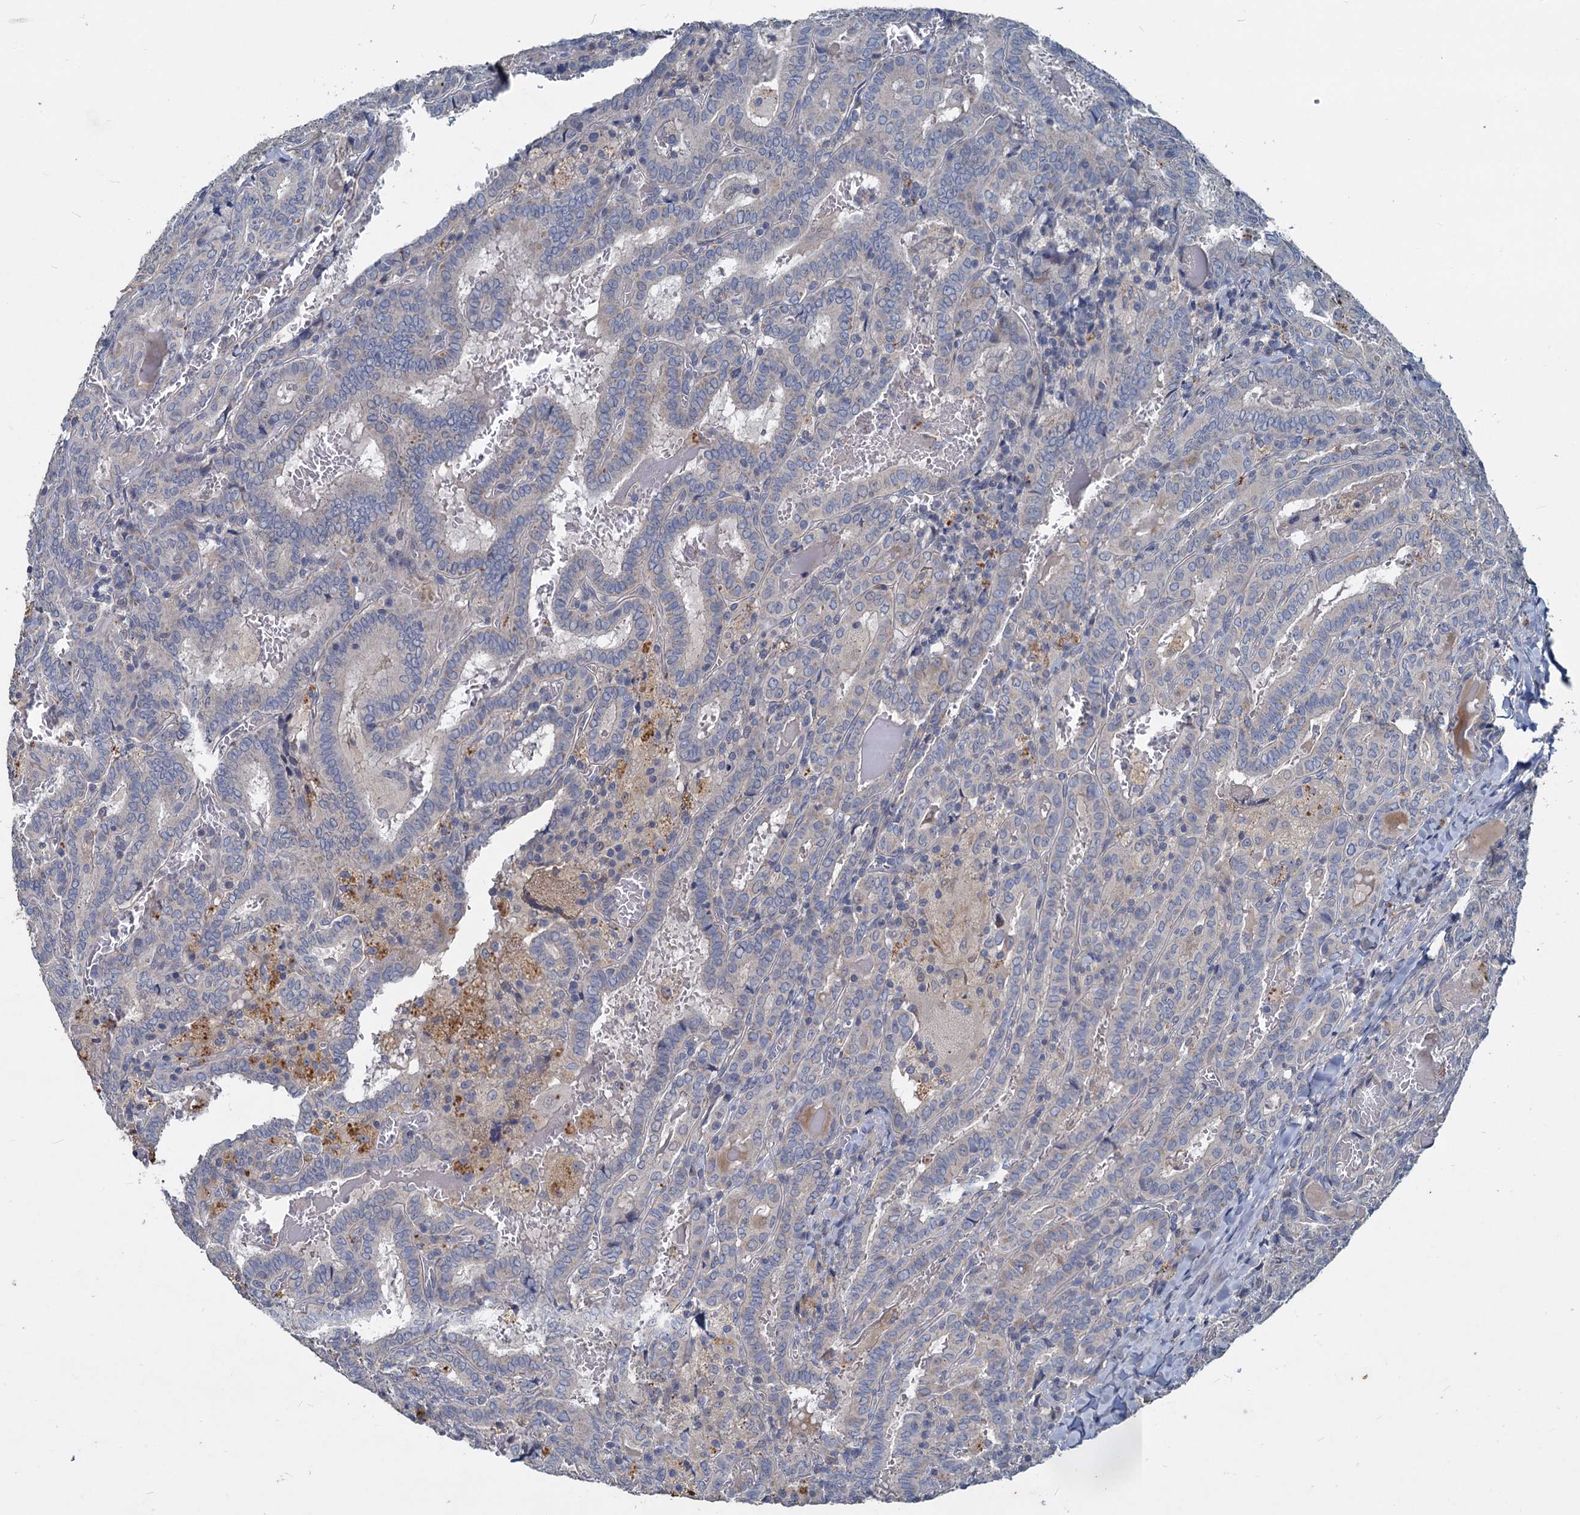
{"staining": {"intensity": "negative", "quantity": "none", "location": "none"}, "tissue": "thyroid cancer", "cell_type": "Tumor cells", "image_type": "cancer", "snomed": [{"axis": "morphology", "description": "Papillary adenocarcinoma, NOS"}, {"axis": "topography", "description": "Thyroid gland"}], "caption": "Thyroid cancer was stained to show a protein in brown. There is no significant expression in tumor cells.", "gene": "SLC2A7", "patient": {"sex": "female", "age": 72}}